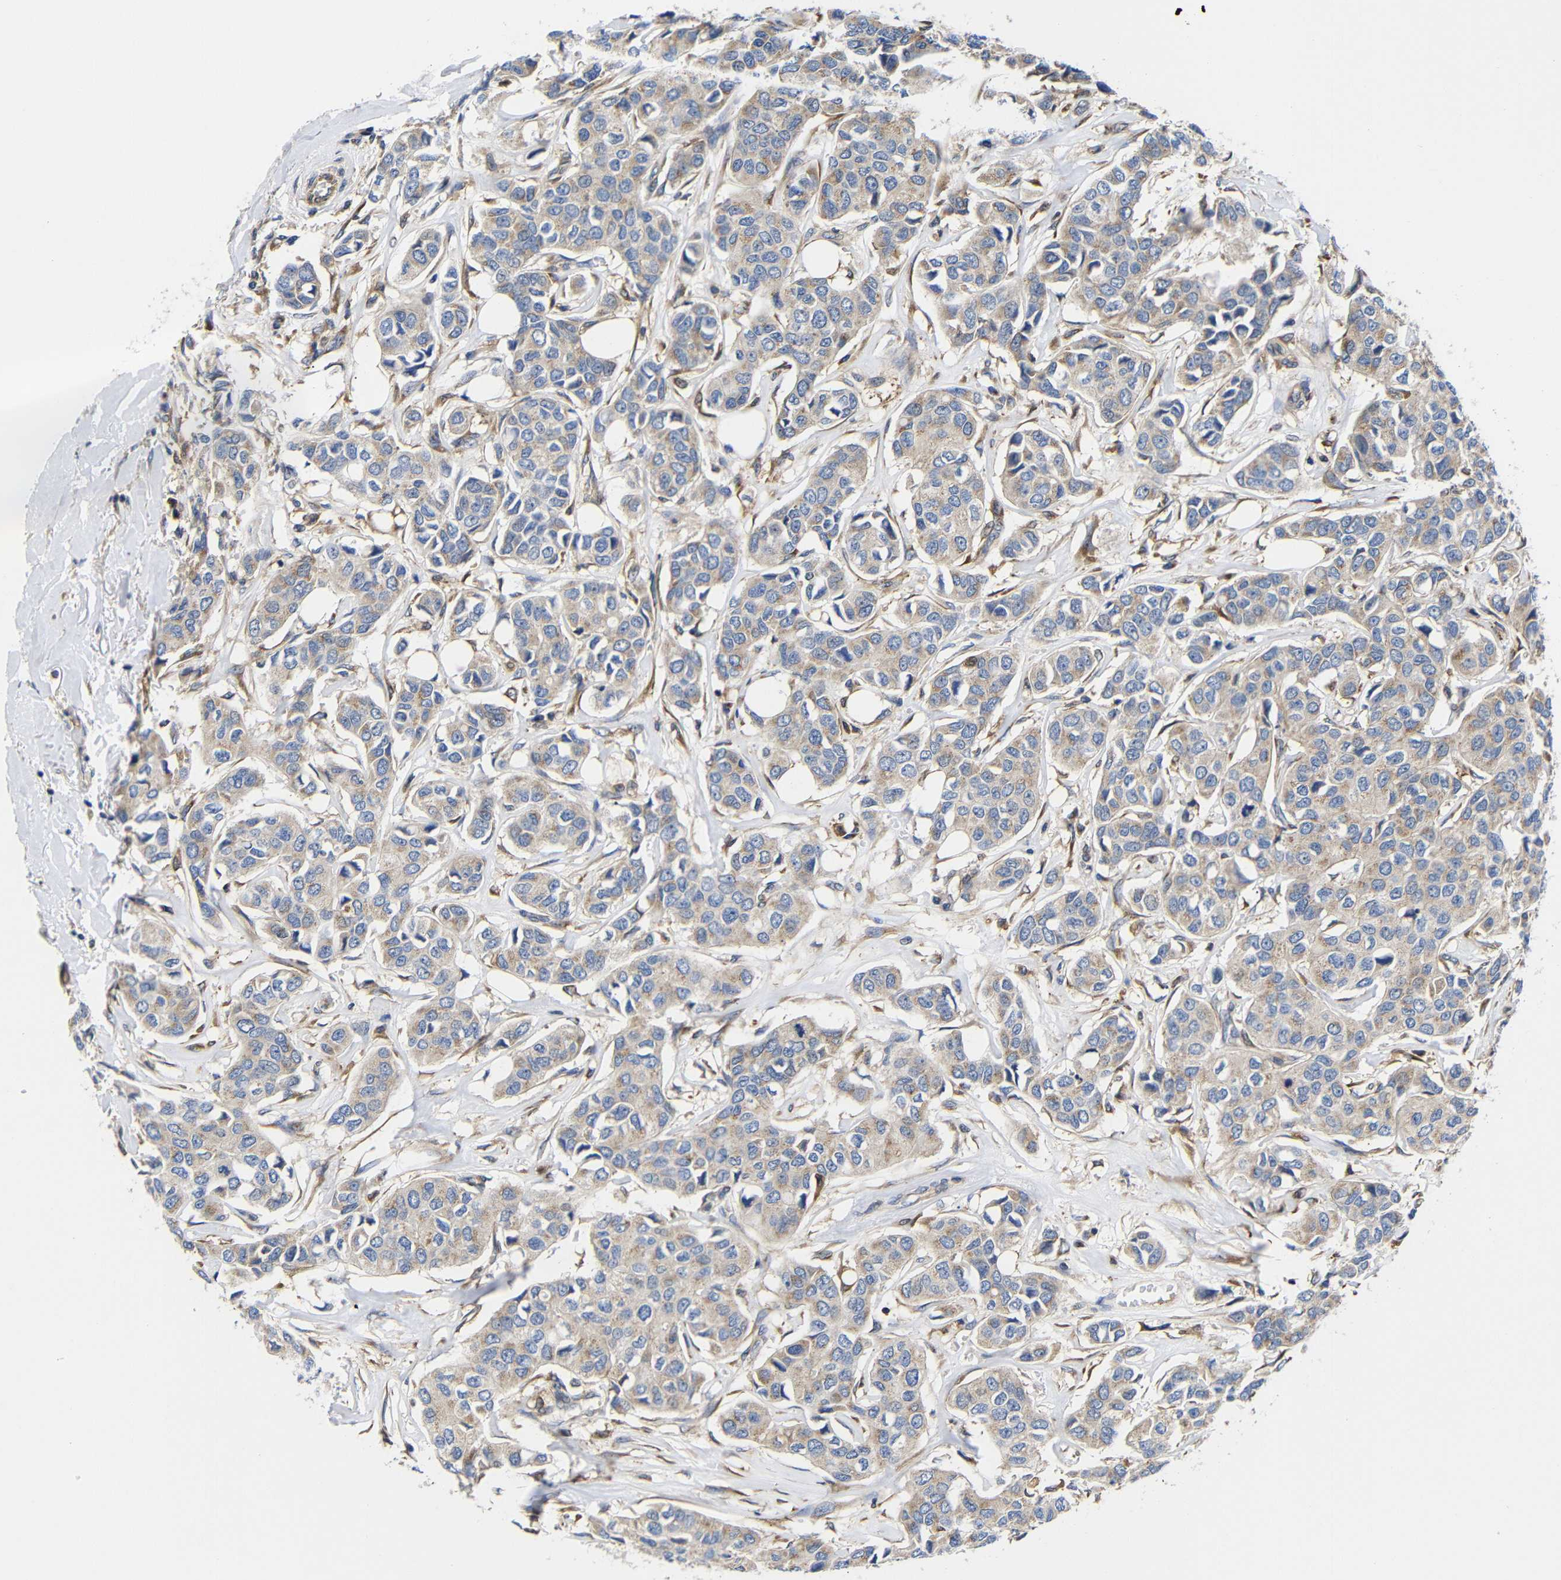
{"staining": {"intensity": "weak", "quantity": ">75%", "location": "cytoplasmic/membranous"}, "tissue": "breast cancer", "cell_type": "Tumor cells", "image_type": "cancer", "snomed": [{"axis": "morphology", "description": "Duct carcinoma"}, {"axis": "topography", "description": "Breast"}], "caption": "Protein expression analysis of breast intraductal carcinoma displays weak cytoplasmic/membranous expression in about >75% of tumor cells. The staining was performed using DAB to visualize the protein expression in brown, while the nuclei were stained in blue with hematoxylin (Magnification: 20x).", "gene": "LRRCC1", "patient": {"sex": "female", "age": 80}}